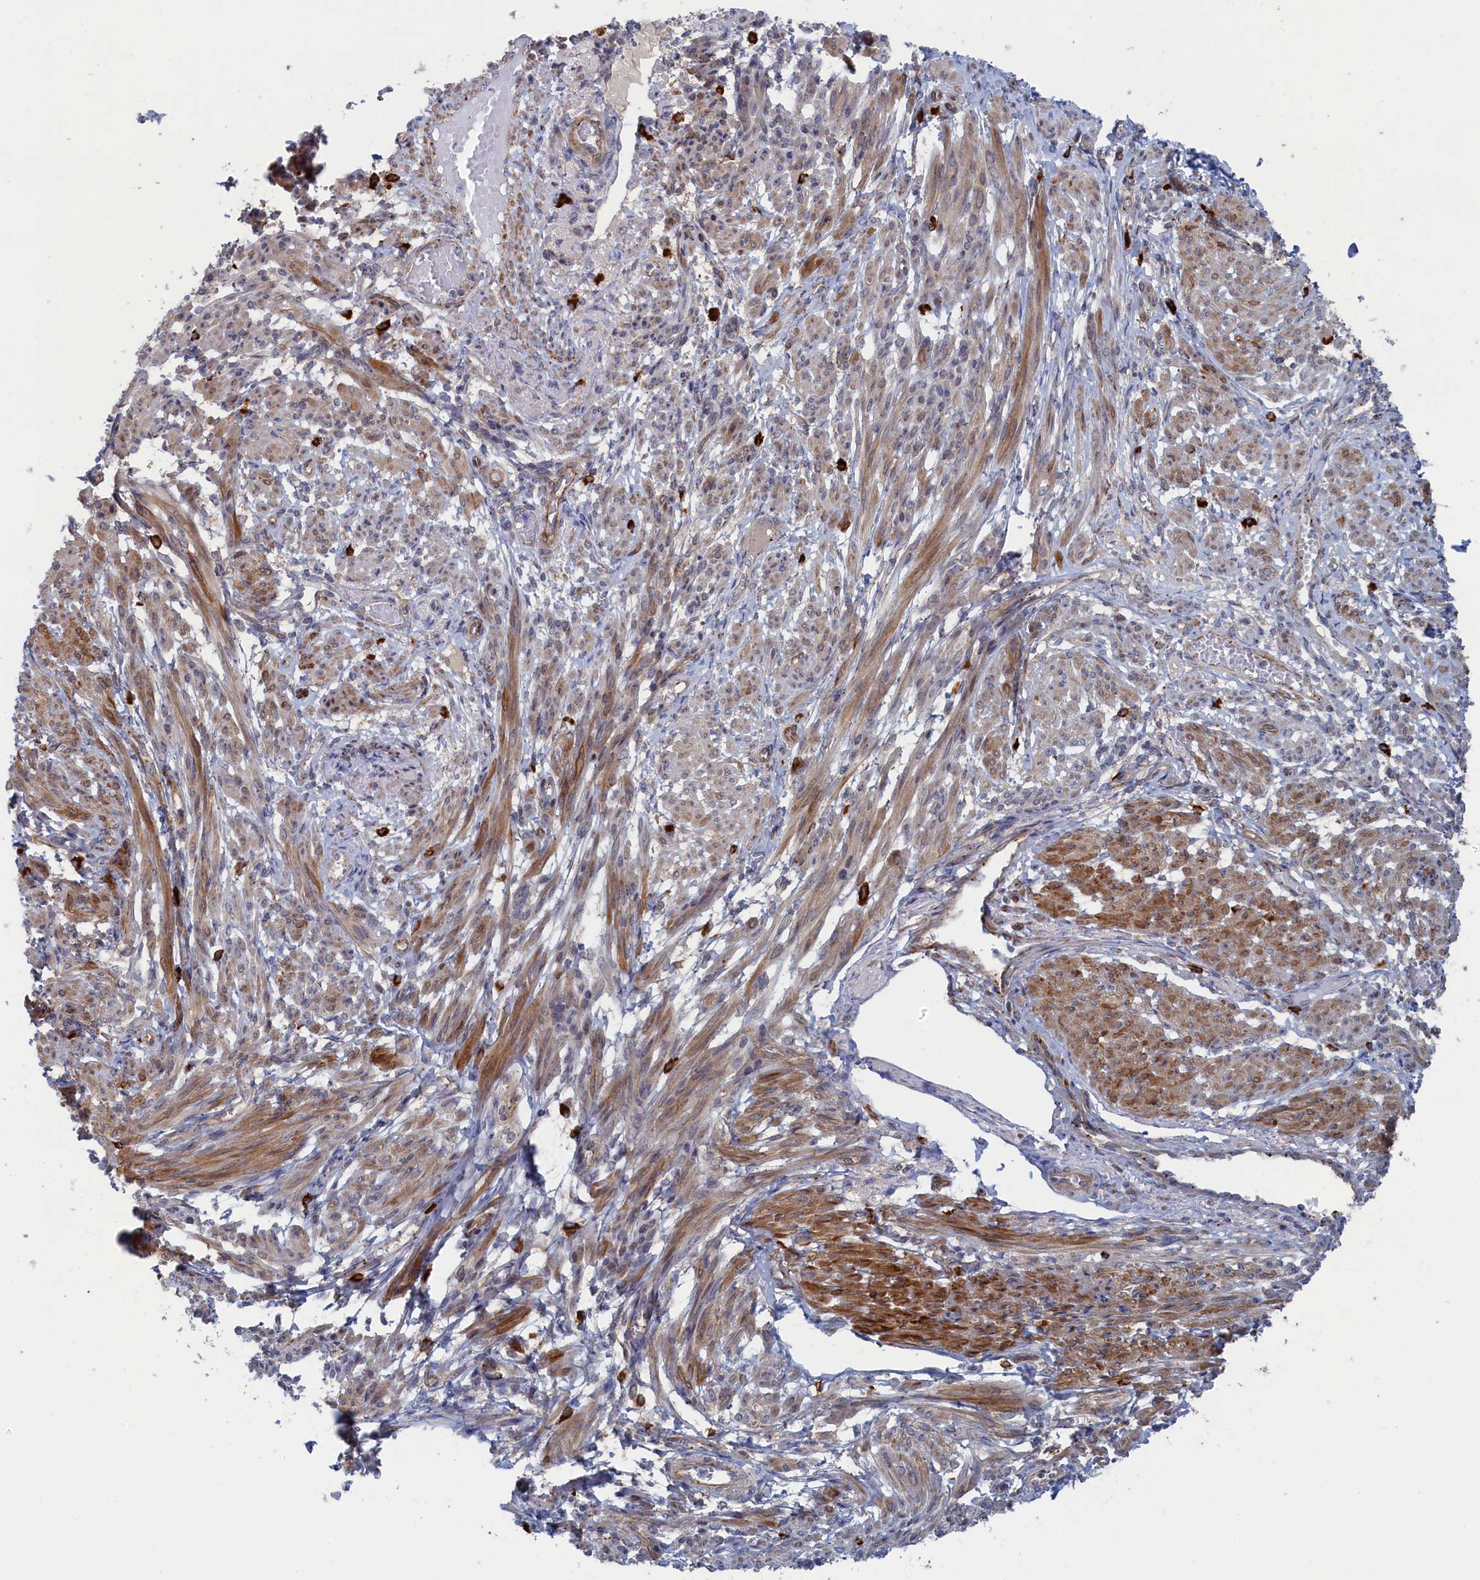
{"staining": {"intensity": "moderate", "quantity": ">75%", "location": "cytoplasmic/membranous"}, "tissue": "smooth muscle", "cell_type": "Smooth muscle cells", "image_type": "normal", "snomed": [{"axis": "morphology", "description": "Normal tissue, NOS"}, {"axis": "topography", "description": "Smooth muscle"}], "caption": "Immunohistochemical staining of normal smooth muscle exhibits moderate cytoplasmic/membranous protein expression in approximately >75% of smooth muscle cells.", "gene": "FILIP1L", "patient": {"sex": "female", "age": 39}}